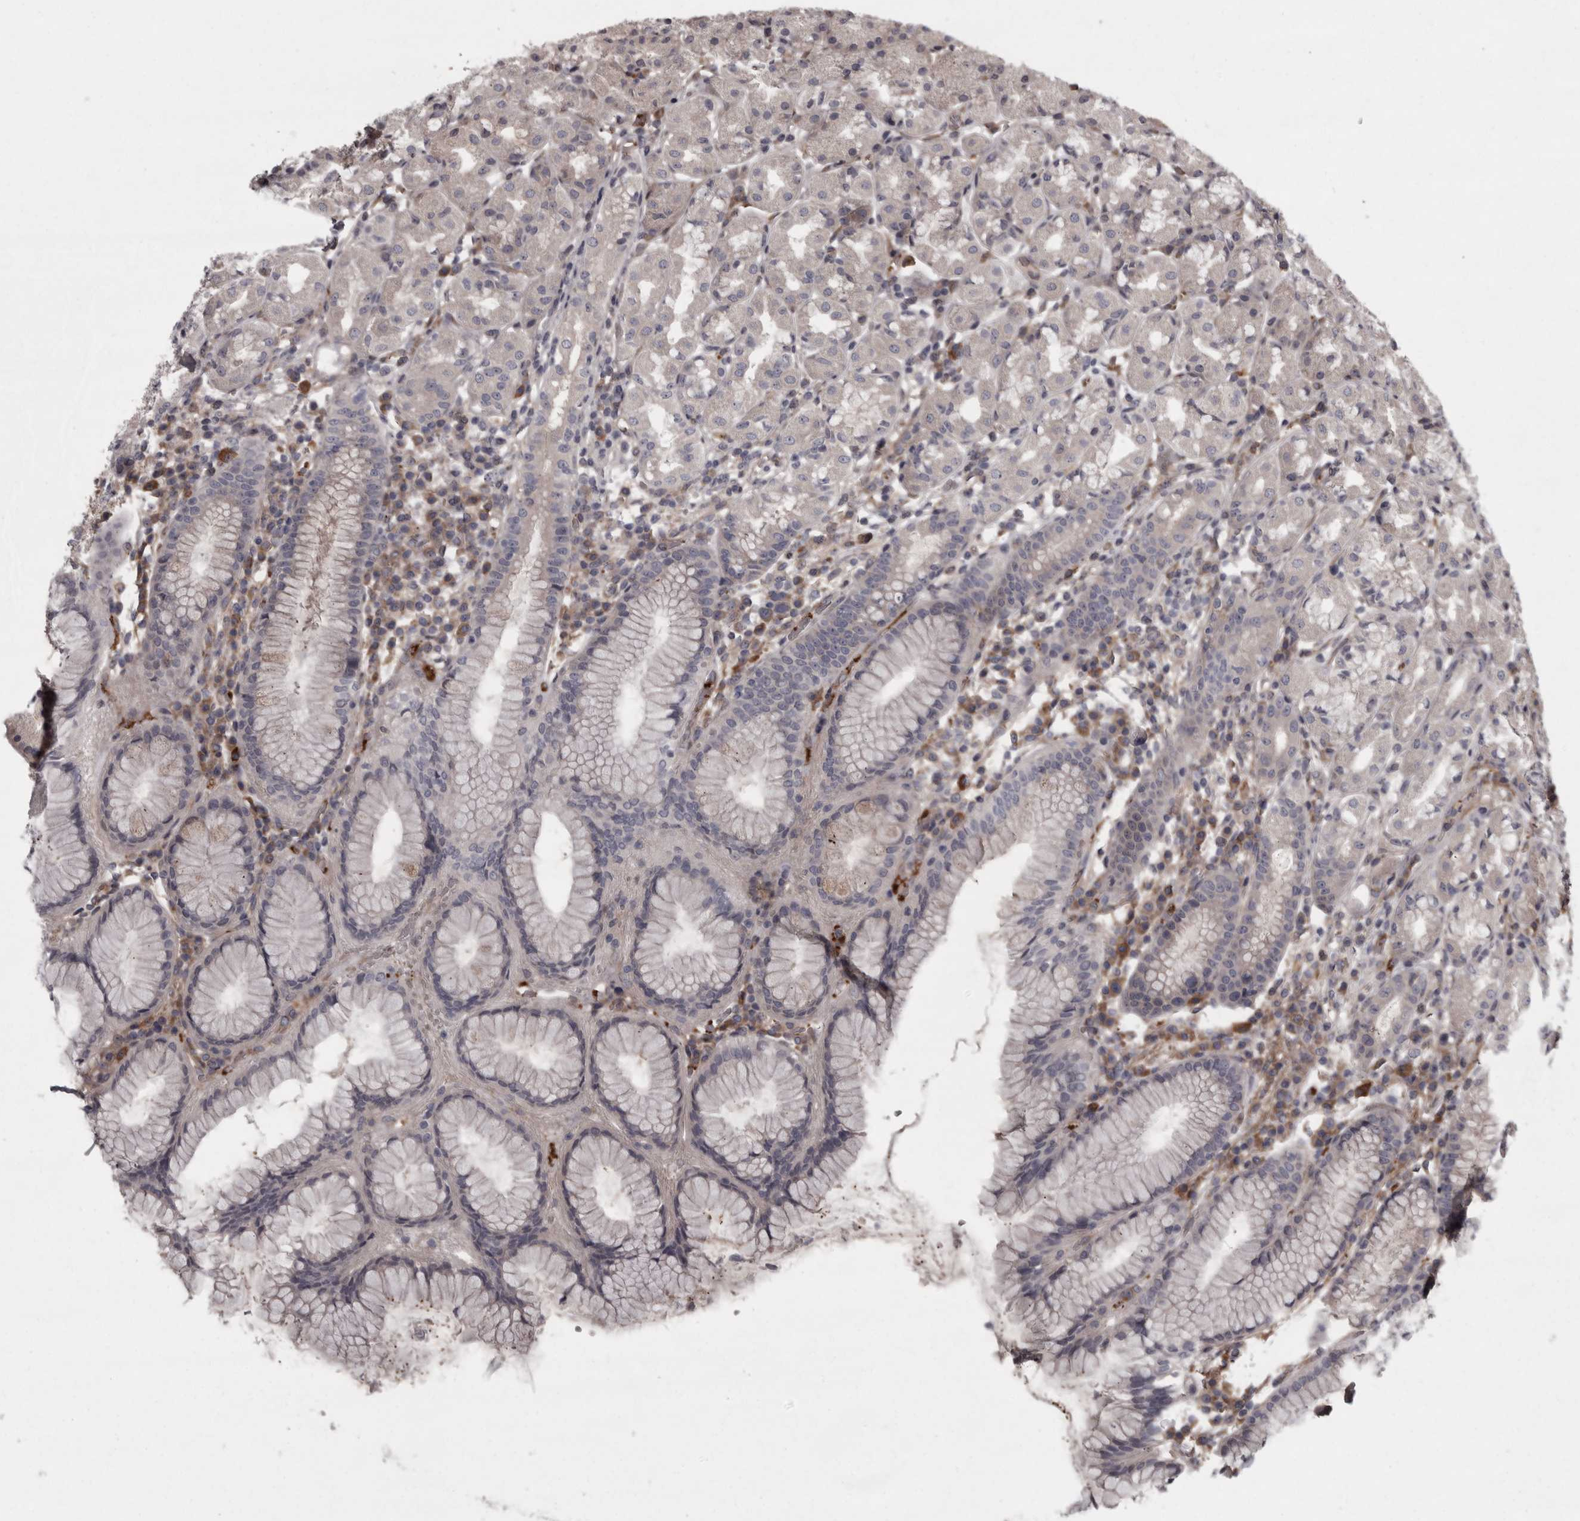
{"staining": {"intensity": "weak", "quantity": "<25%", "location": "cytoplasmic/membranous"}, "tissue": "stomach", "cell_type": "Glandular cells", "image_type": "normal", "snomed": [{"axis": "morphology", "description": "Normal tissue, NOS"}, {"axis": "topography", "description": "Stomach, lower"}], "caption": "Immunohistochemical staining of unremarkable stomach displays no significant expression in glandular cells. (Stains: DAB immunohistochemistry with hematoxylin counter stain, Microscopy: brightfield microscopy at high magnification).", "gene": "RSU1", "patient": {"sex": "female", "age": 56}}